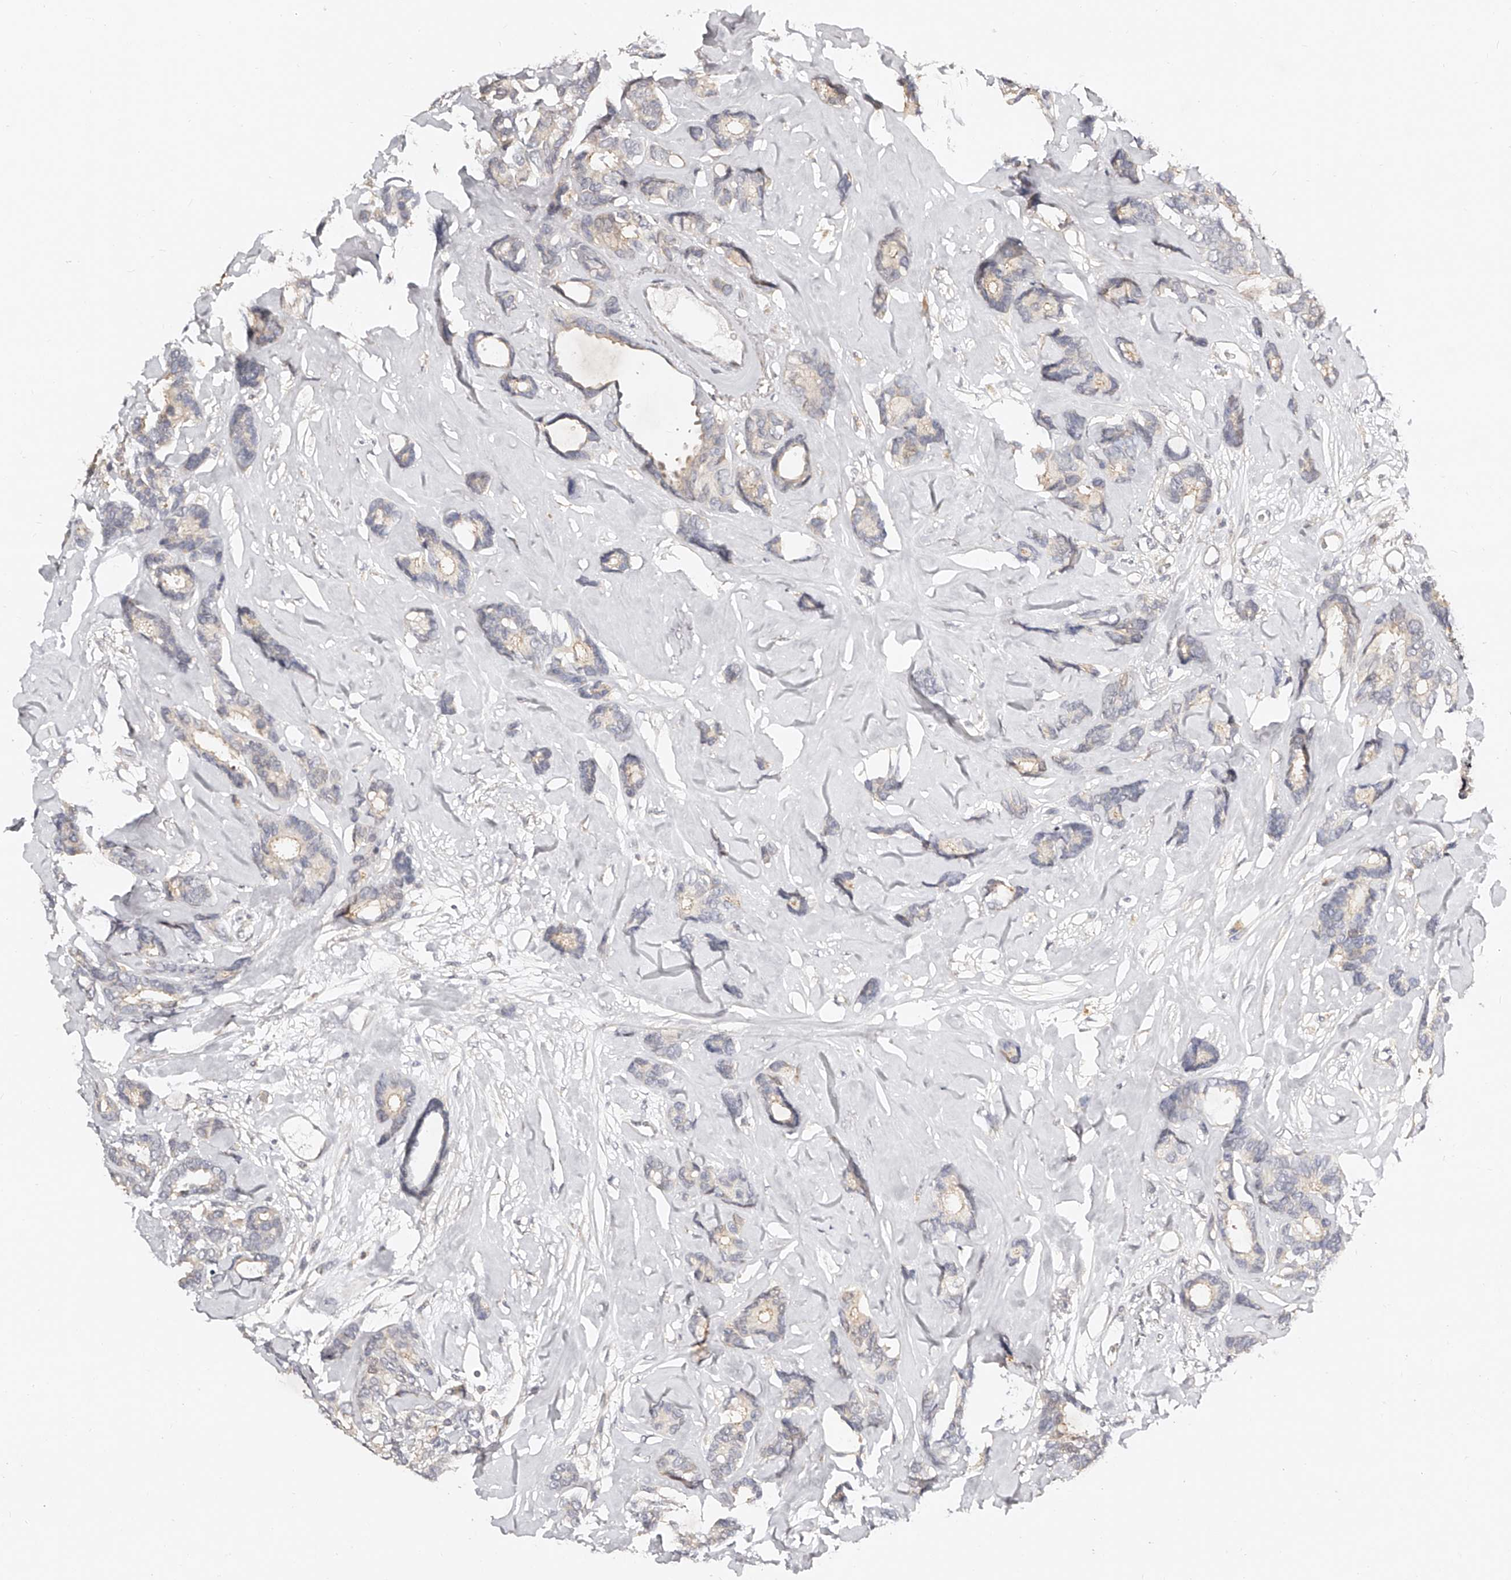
{"staining": {"intensity": "negative", "quantity": "none", "location": "none"}, "tissue": "breast cancer", "cell_type": "Tumor cells", "image_type": "cancer", "snomed": [{"axis": "morphology", "description": "Duct carcinoma"}, {"axis": "topography", "description": "Breast"}], "caption": "Image shows no significant protein positivity in tumor cells of infiltrating ductal carcinoma (breast). The staining was performed using DAB to visualize the protein expression in brown, while the nuclei were stained in blue with hematoxylin (Magnification: 20x).", "gene": "ZNF789", "patient": {"sex": "female", "age": 87}}